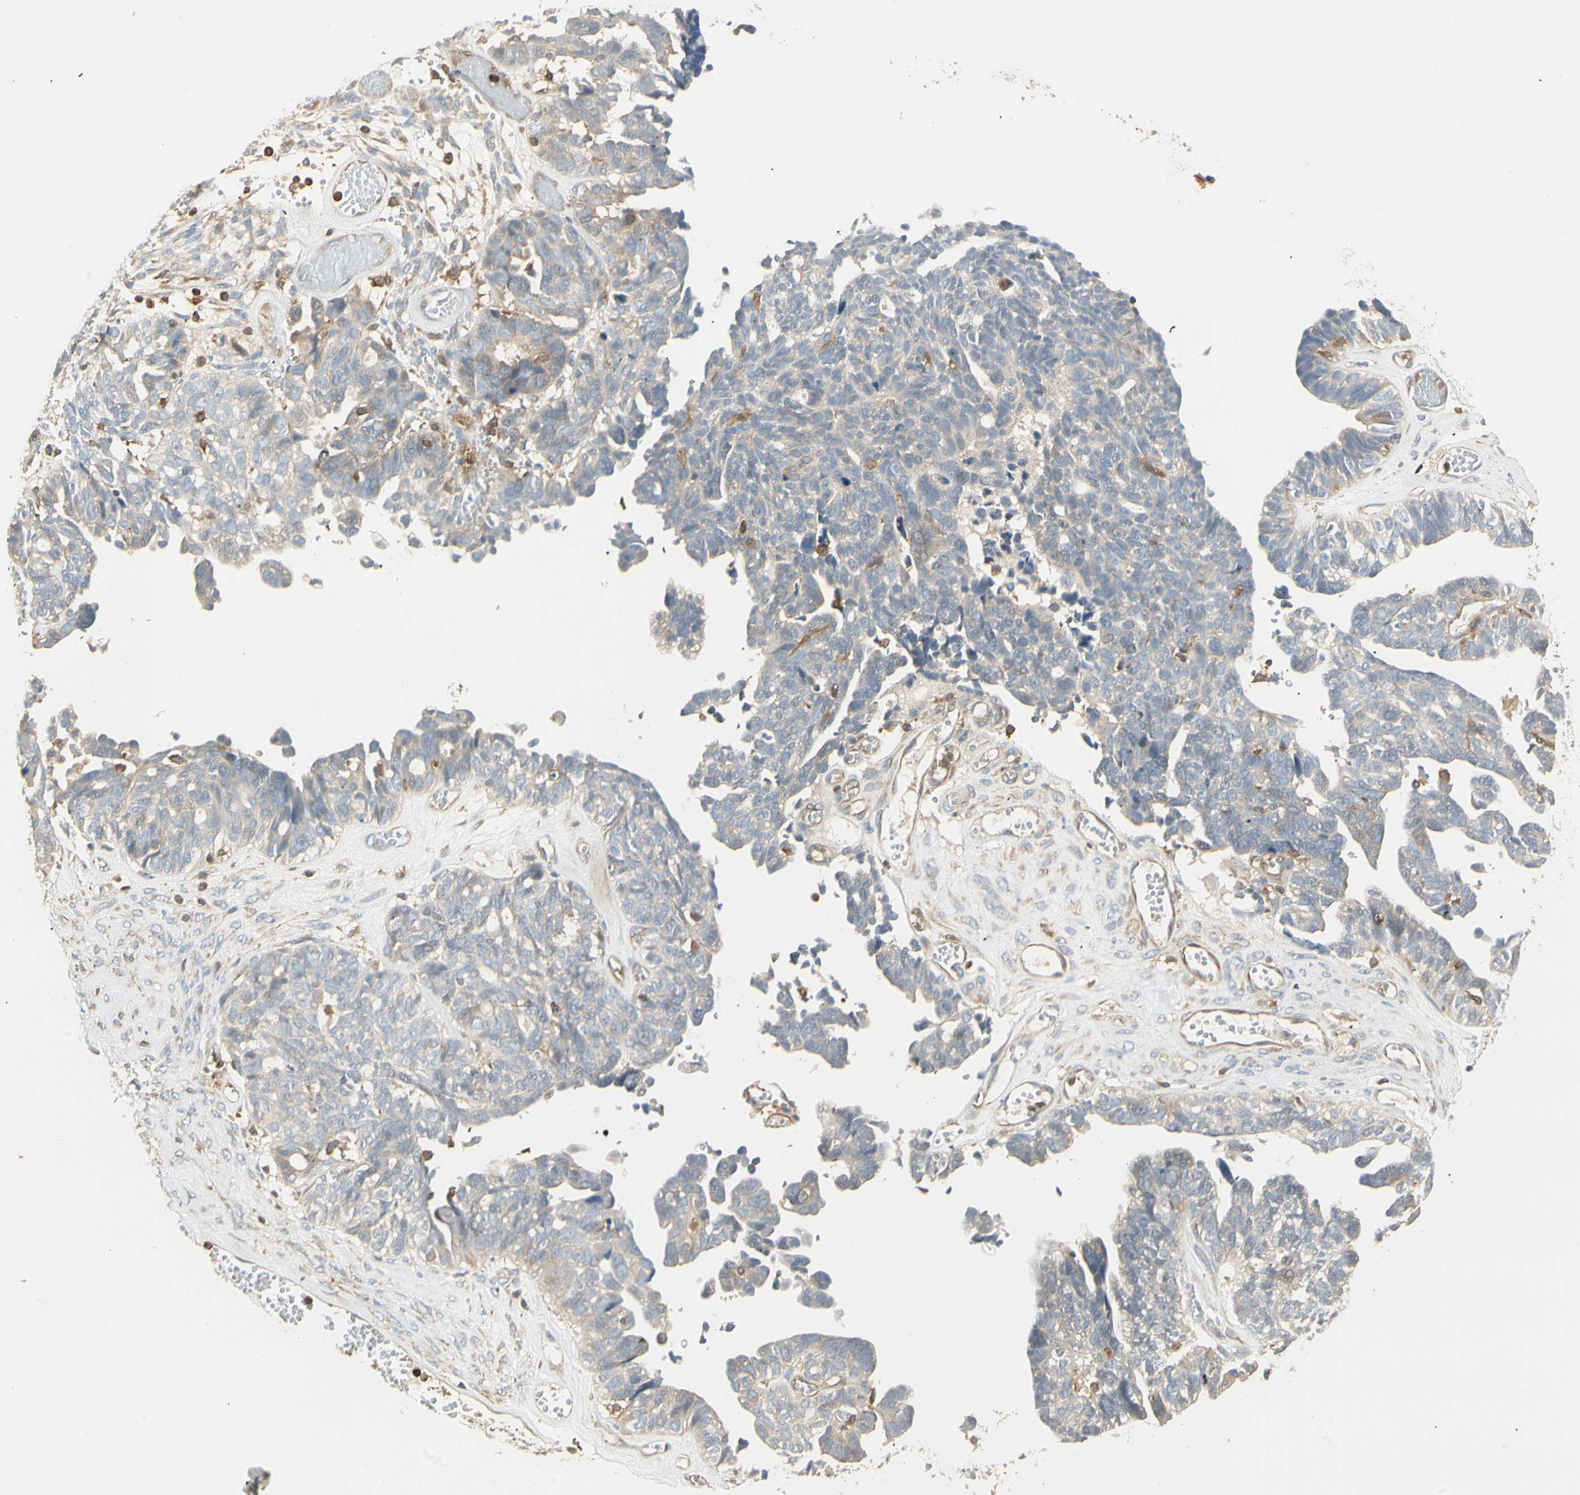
{"staining": {"intensity": "negative", "quantity": "none", "location": "none"}, "tissue": "ovarian cancer", "cell_type": "Tumor cells", "image_type": "cancer", "snomed": [{"axis": "morphology", "description": "Cystadenocarcinoma, serous, NOS"}, {"axis": "topography", "description": "Ovary"}], "caption": "Immunohistochemistry image of neoplastic tissue: serous cystadenocarcinoma (ovarian) stained with DAB reveals no significant protein positivity in tumor cells. (Immunohistochemistry, brightfield microscopy, high magnification).", "gene": "CRLF3", "patient": {"sex": "female", "age": 79}}